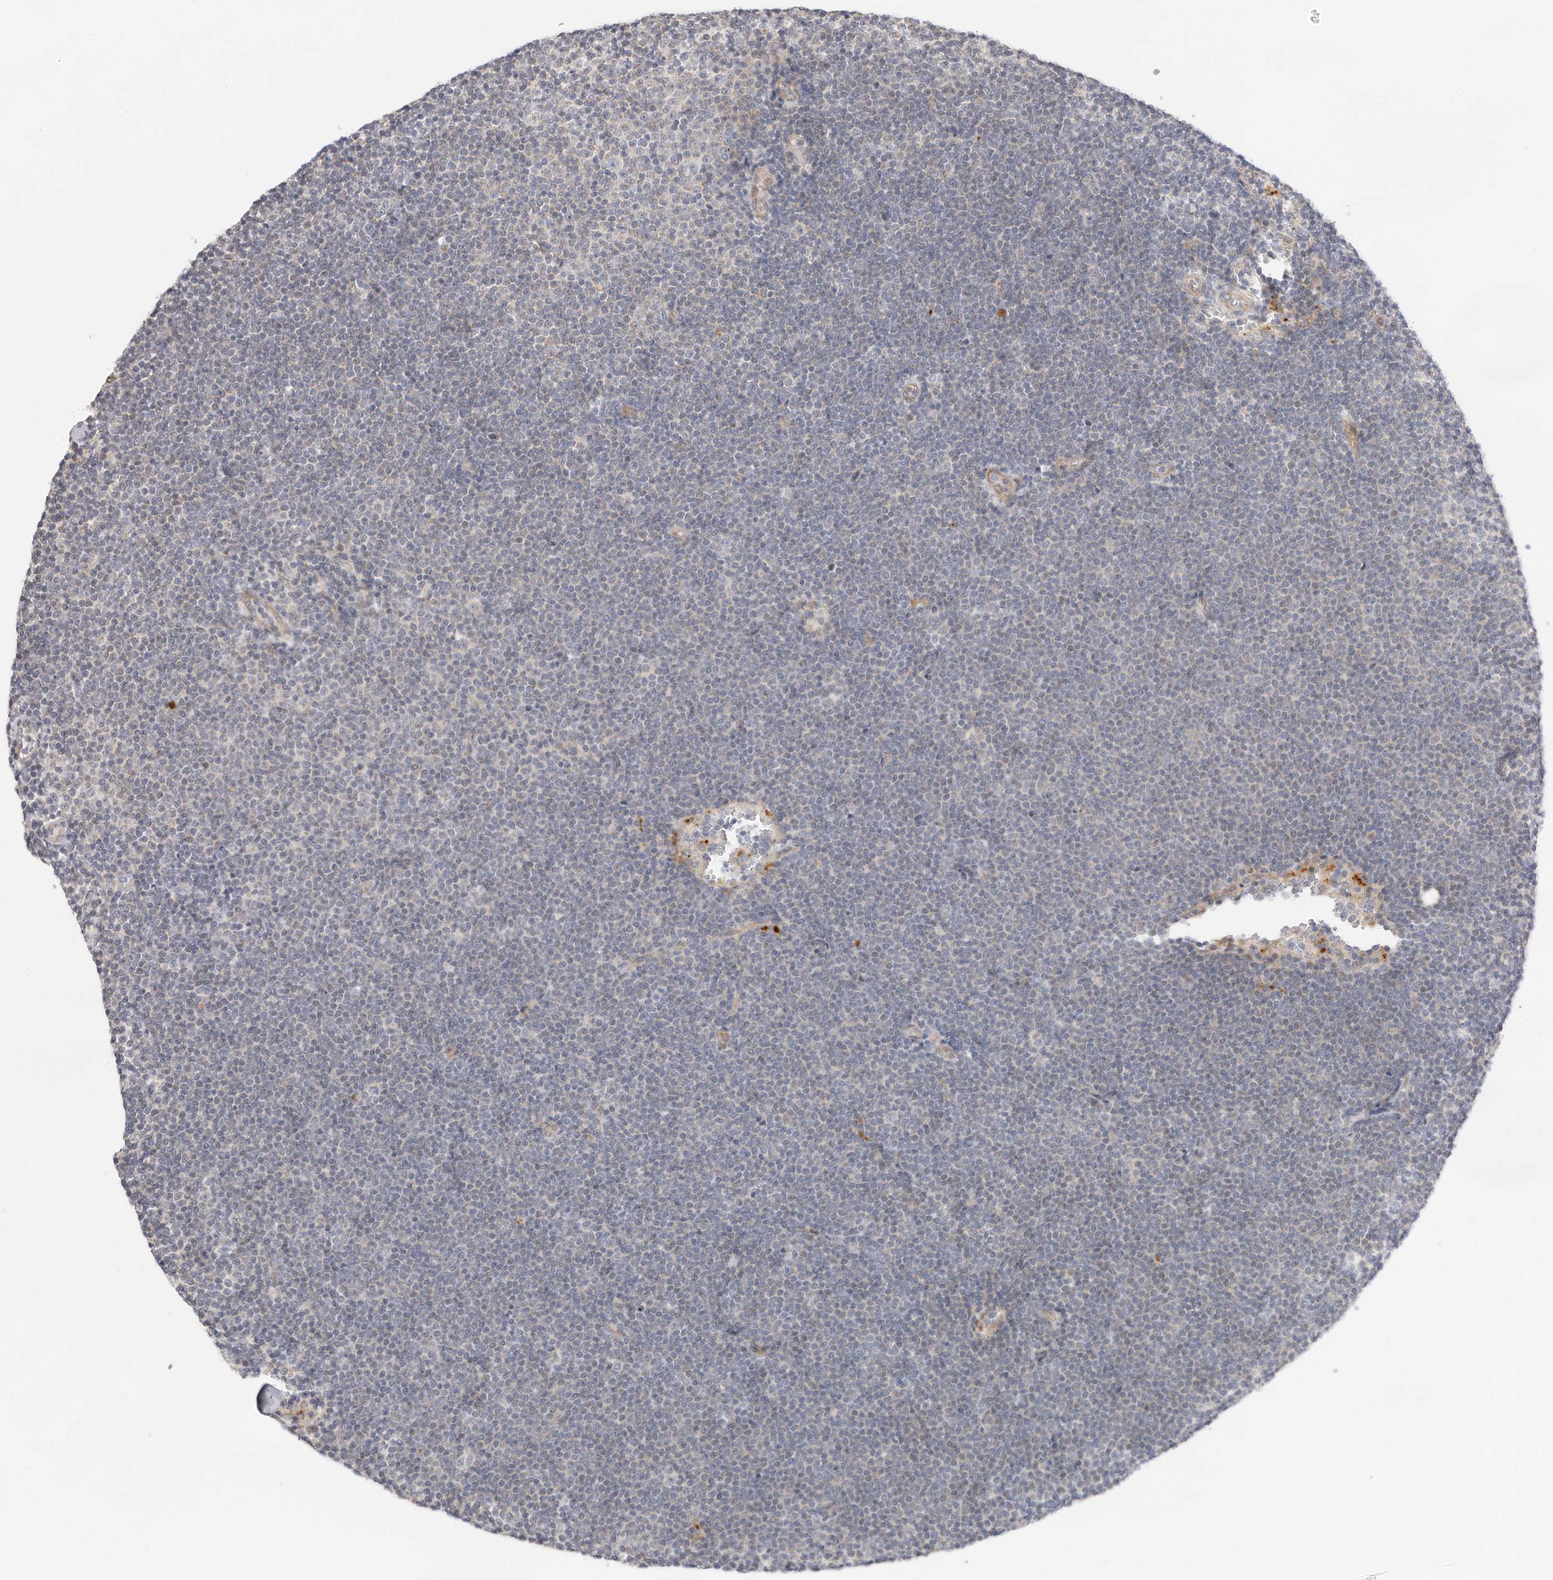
{"staining": {"intensity": "negative", "quantity": "none", "location": "none"}, "tissue": "lymphoma", "cell_type": "Tumor cells", "image_type": "cancer", "snomed": [{"axis": "morphology", "description": "Malignant lymphoma, non-Hodgkin's type, Low grade"}, {"axis": "topography", "description": "Lymph node"}], "caption": "Photomicrograph shows no protein expression in tumor cells of low-grade malignant lymphoma, non-Hodgkin's type tissue. The staining was performed using DAB (3,3'-diaminobenzidine) to visualize the protein expression in brown, while the nuclei were stained in blue with hematoxylin (Magnification: 20x).", "gene": "USH1C", "patient": {"sex": "female", "age": 53}}